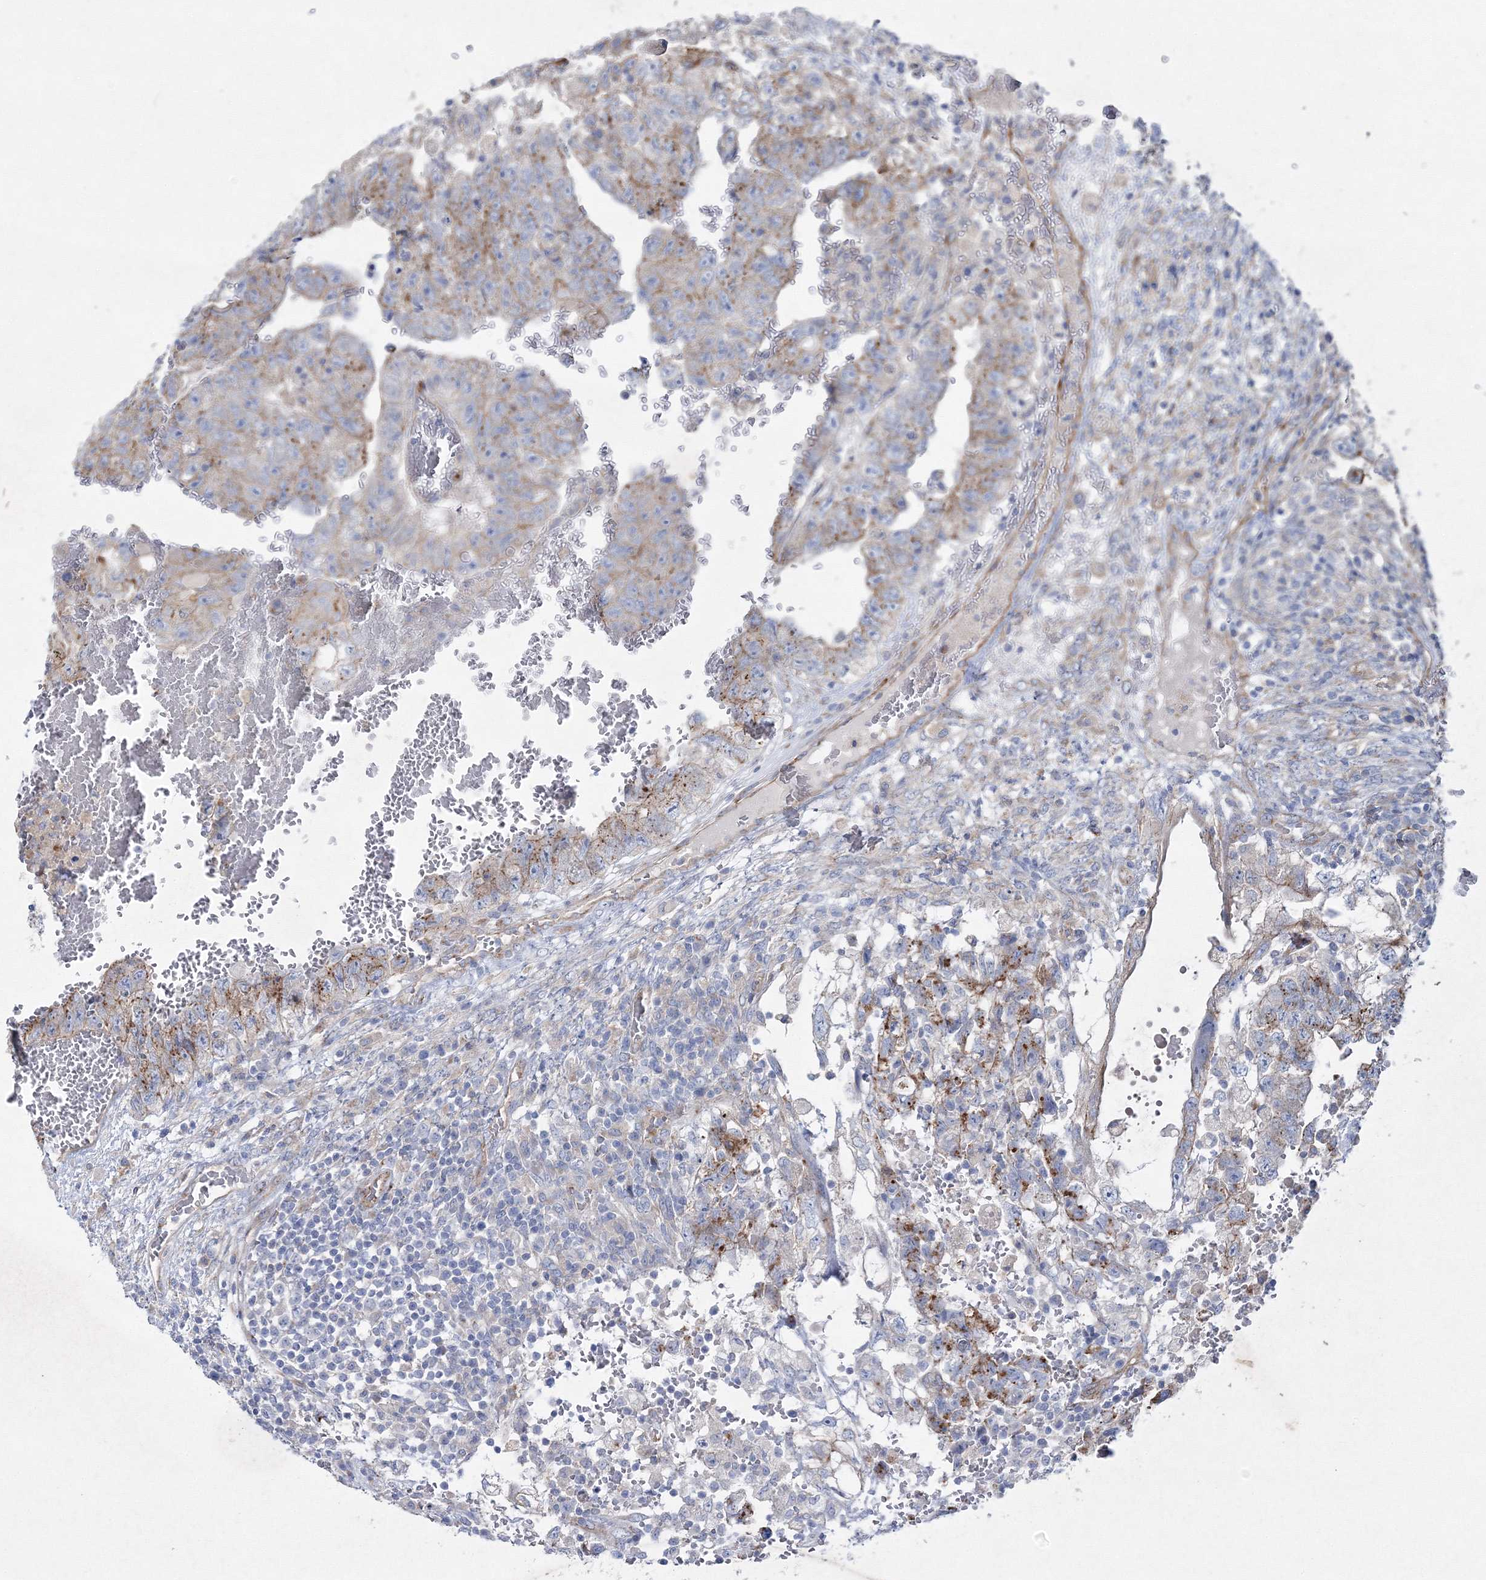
{"staining": {"intensity": "moderate", "quantity": "25%-75%", "location": "cytoplasmic/membranous"}, "tissue": "testis cancer", "cell_type": "Tumor cells", "image_type": "cancer", "snomed": [{"axis": "morphology", "description": "Carcinoma, Embryonal, NOS"}, {"axis": "topography", "description": "Testis"}], "caption": "Immunohistochemistry image of neoplastic tissue: embryonal carcinoma (testis) stained using immunohistochemistry (IHC) displays medium levels of moderate protein expression localized specifically in the cytoplasmic/membranous of tumor cells, appearing as a cytoplasmic/membranous brown color.", "gene": "NAA40", "patient": {"sex": "male", "age": 36}}